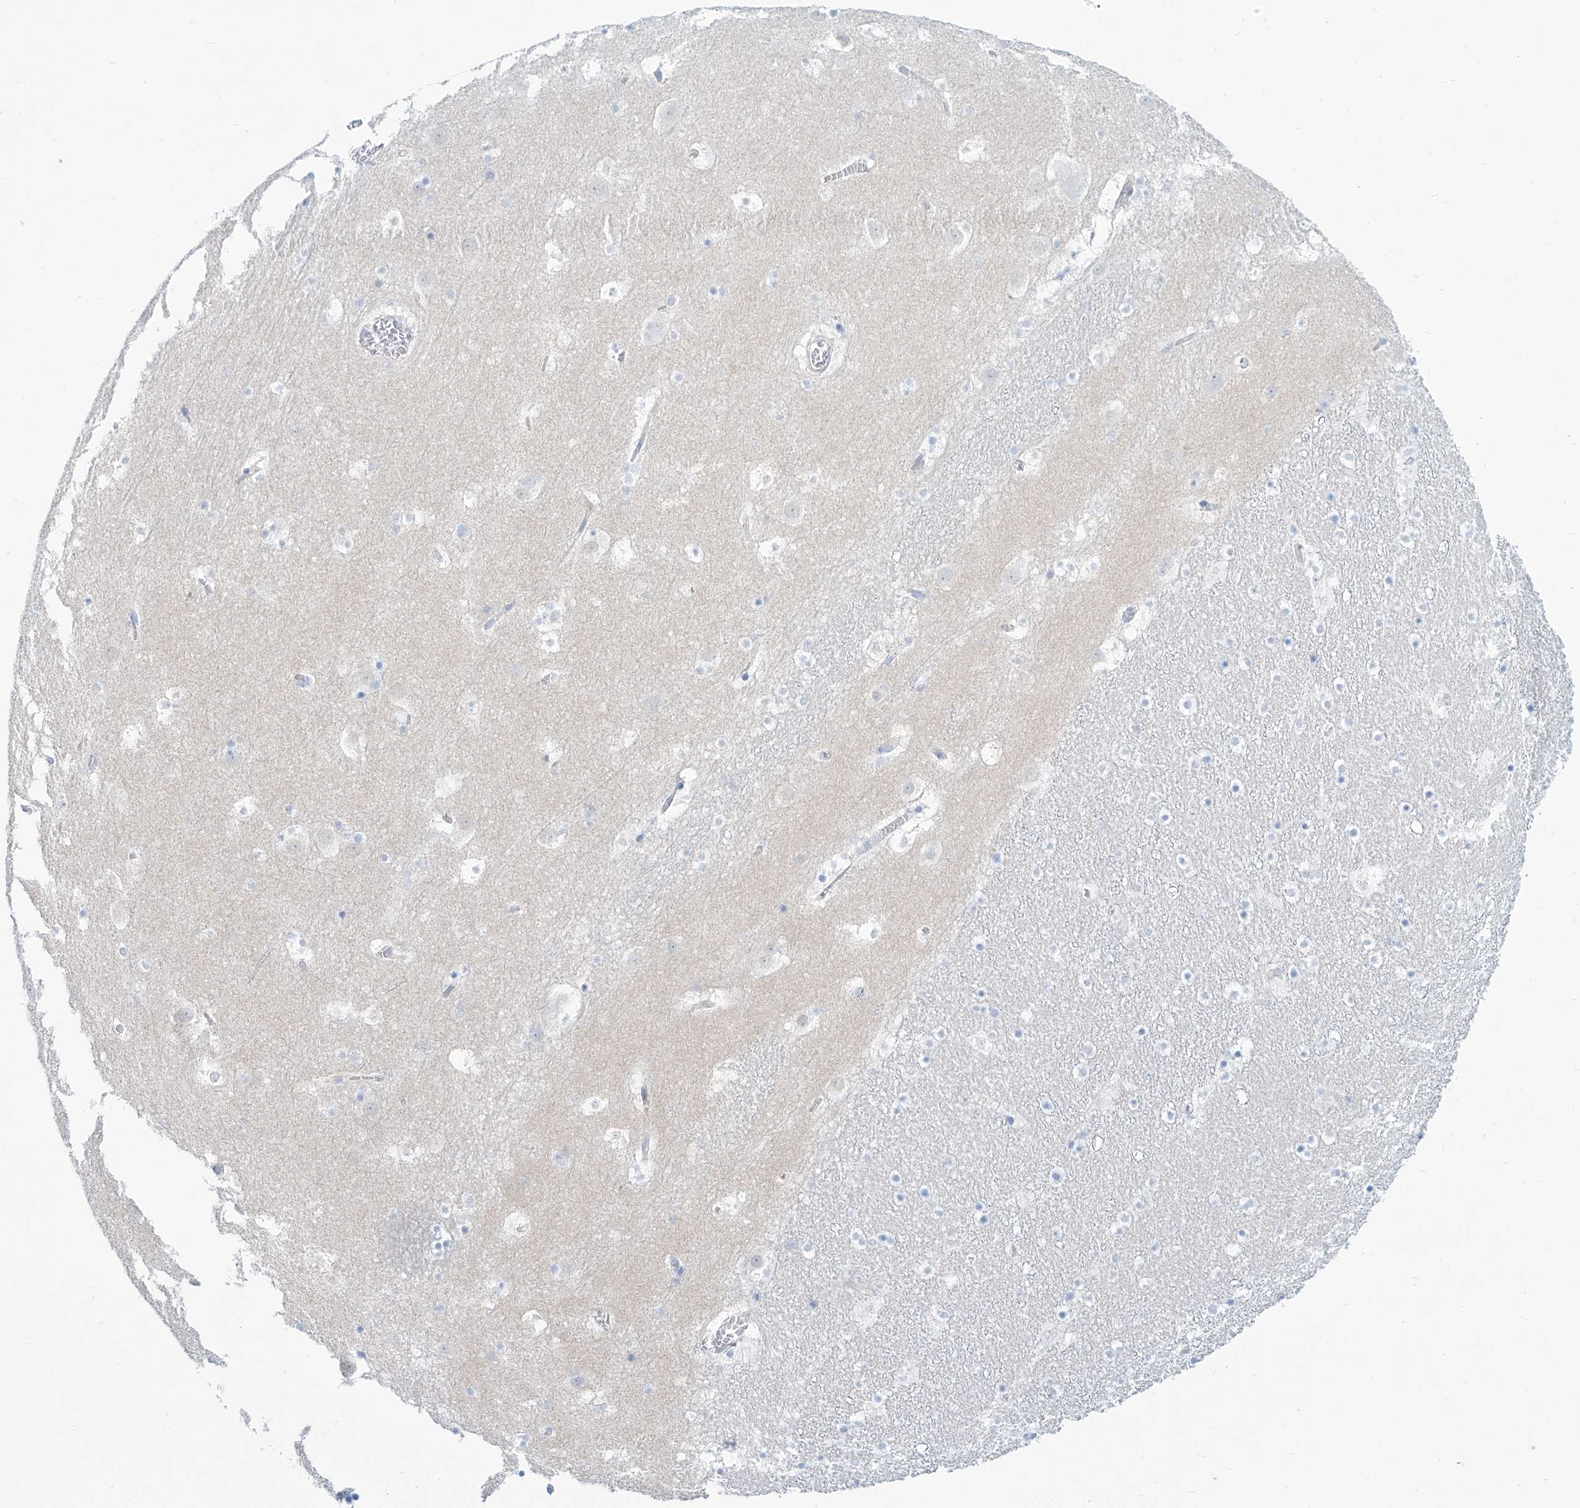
{"staining": {"intensity": "negative", "quantity": "none", "location": "none"}, "tissue": "caudate", "cell_type": "Glial cells", "image_type": "normal", "snomed": [{"axis": "morphology", "description": "Normal tissue, NOS"}, {"axis": "topography", "description": "Lateral ventricle wall"}], "caption": "Glial cells show no significant staining in normal caudate.", "gene": "TMEM209", "patient": {"sex": "male", "age": 45}}